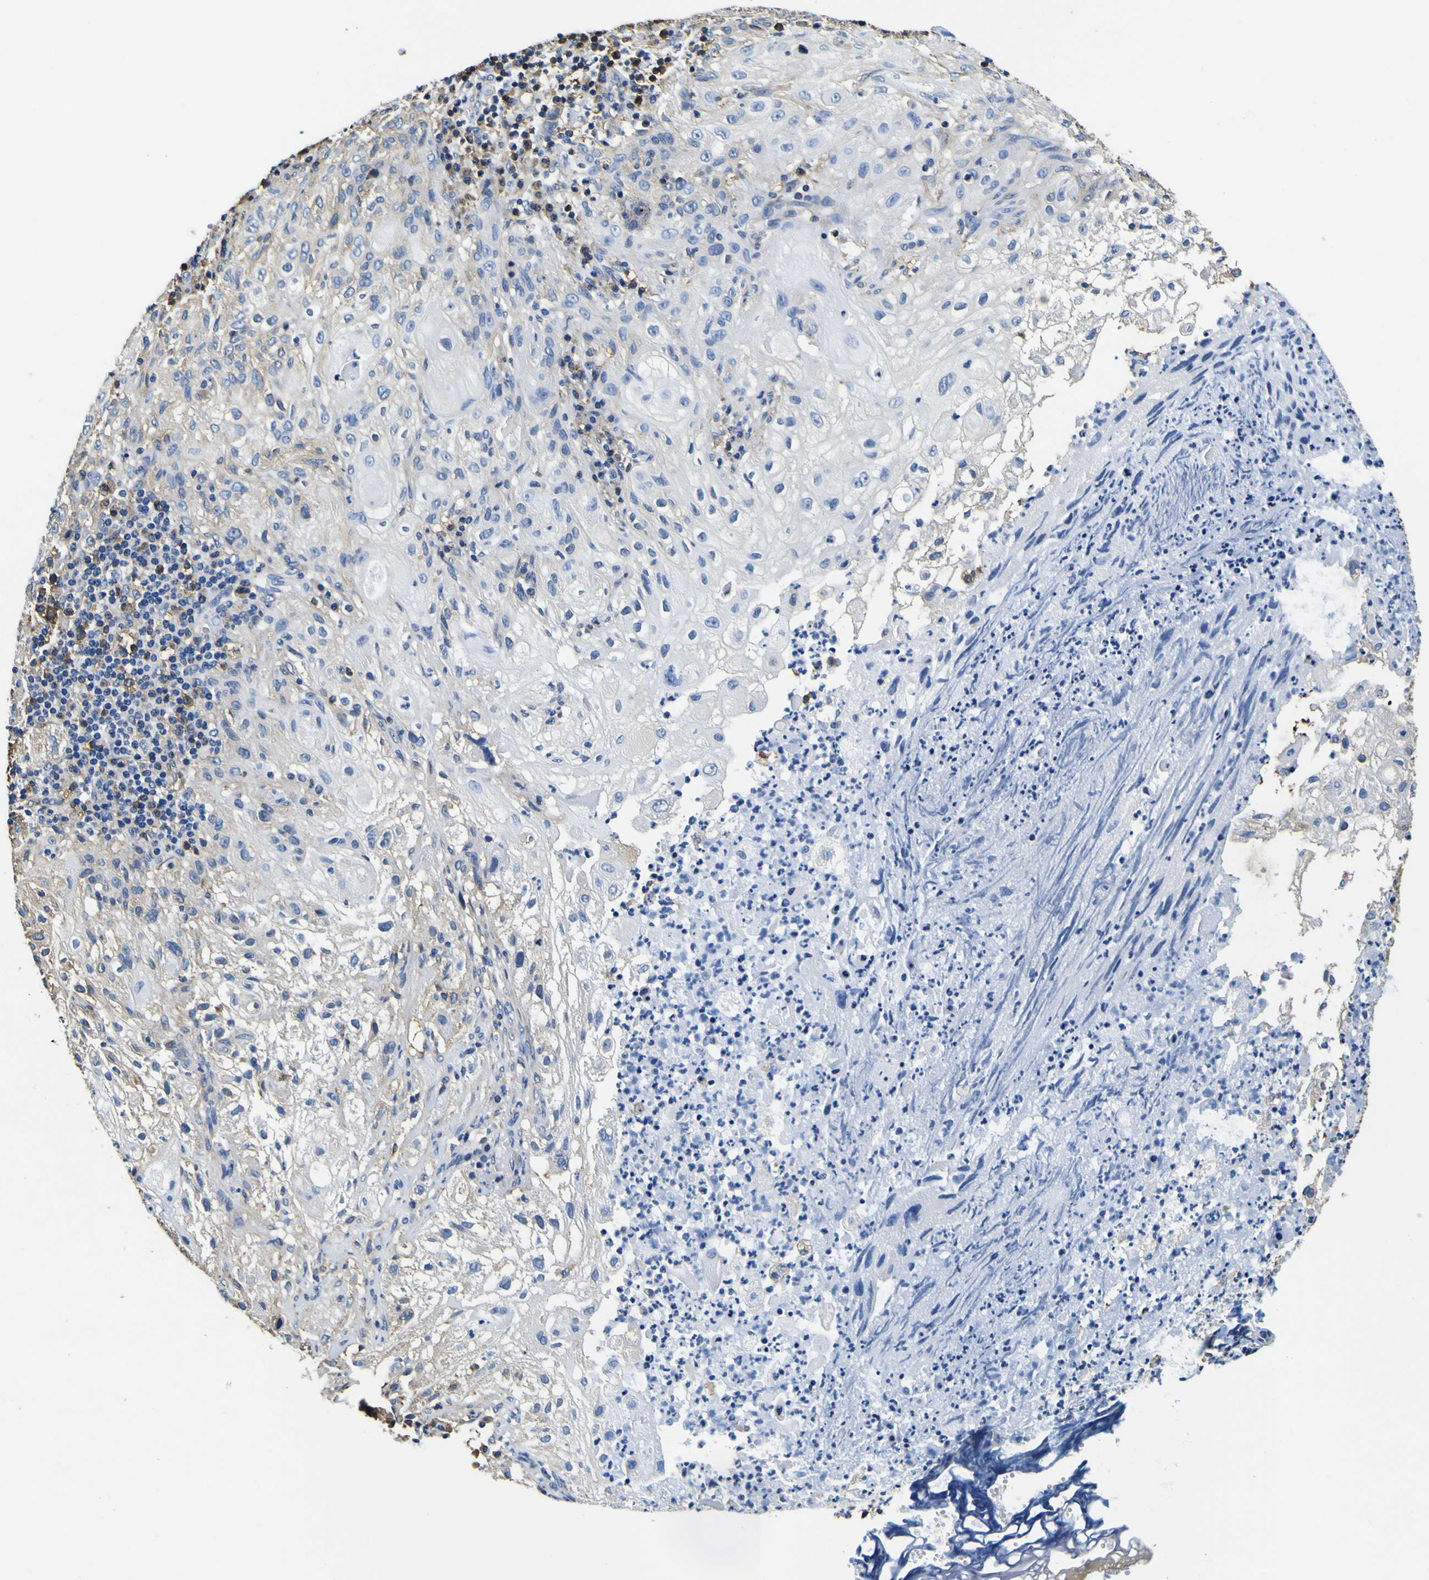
{"staining": {"intensity": "weak", "quantity": ">75%", "location": "cytoplasmic/membranous"}, "tissue": "lung cancer", "cell_type": "Tumor cells", "image_type": "cancer", "snomed": [{"axis": "morphology", "description": "Inflammation, NOS"}, {"axis": "morphology", "description": "Squamous cell carcinoma, NOS"}, {"axis": "topography", "description": "Lymph node"}, {"axis": "topography", "description": "Soft tissue"}, {"axis": "topography", "description": "Lung"}], "caption": "A brown stain shows weak cytoplasmic/membranous expression of a protein in lung cancer tumor cells.", "gene": "TUBA1B", "patient": {"sex": "male", "age": 66}}